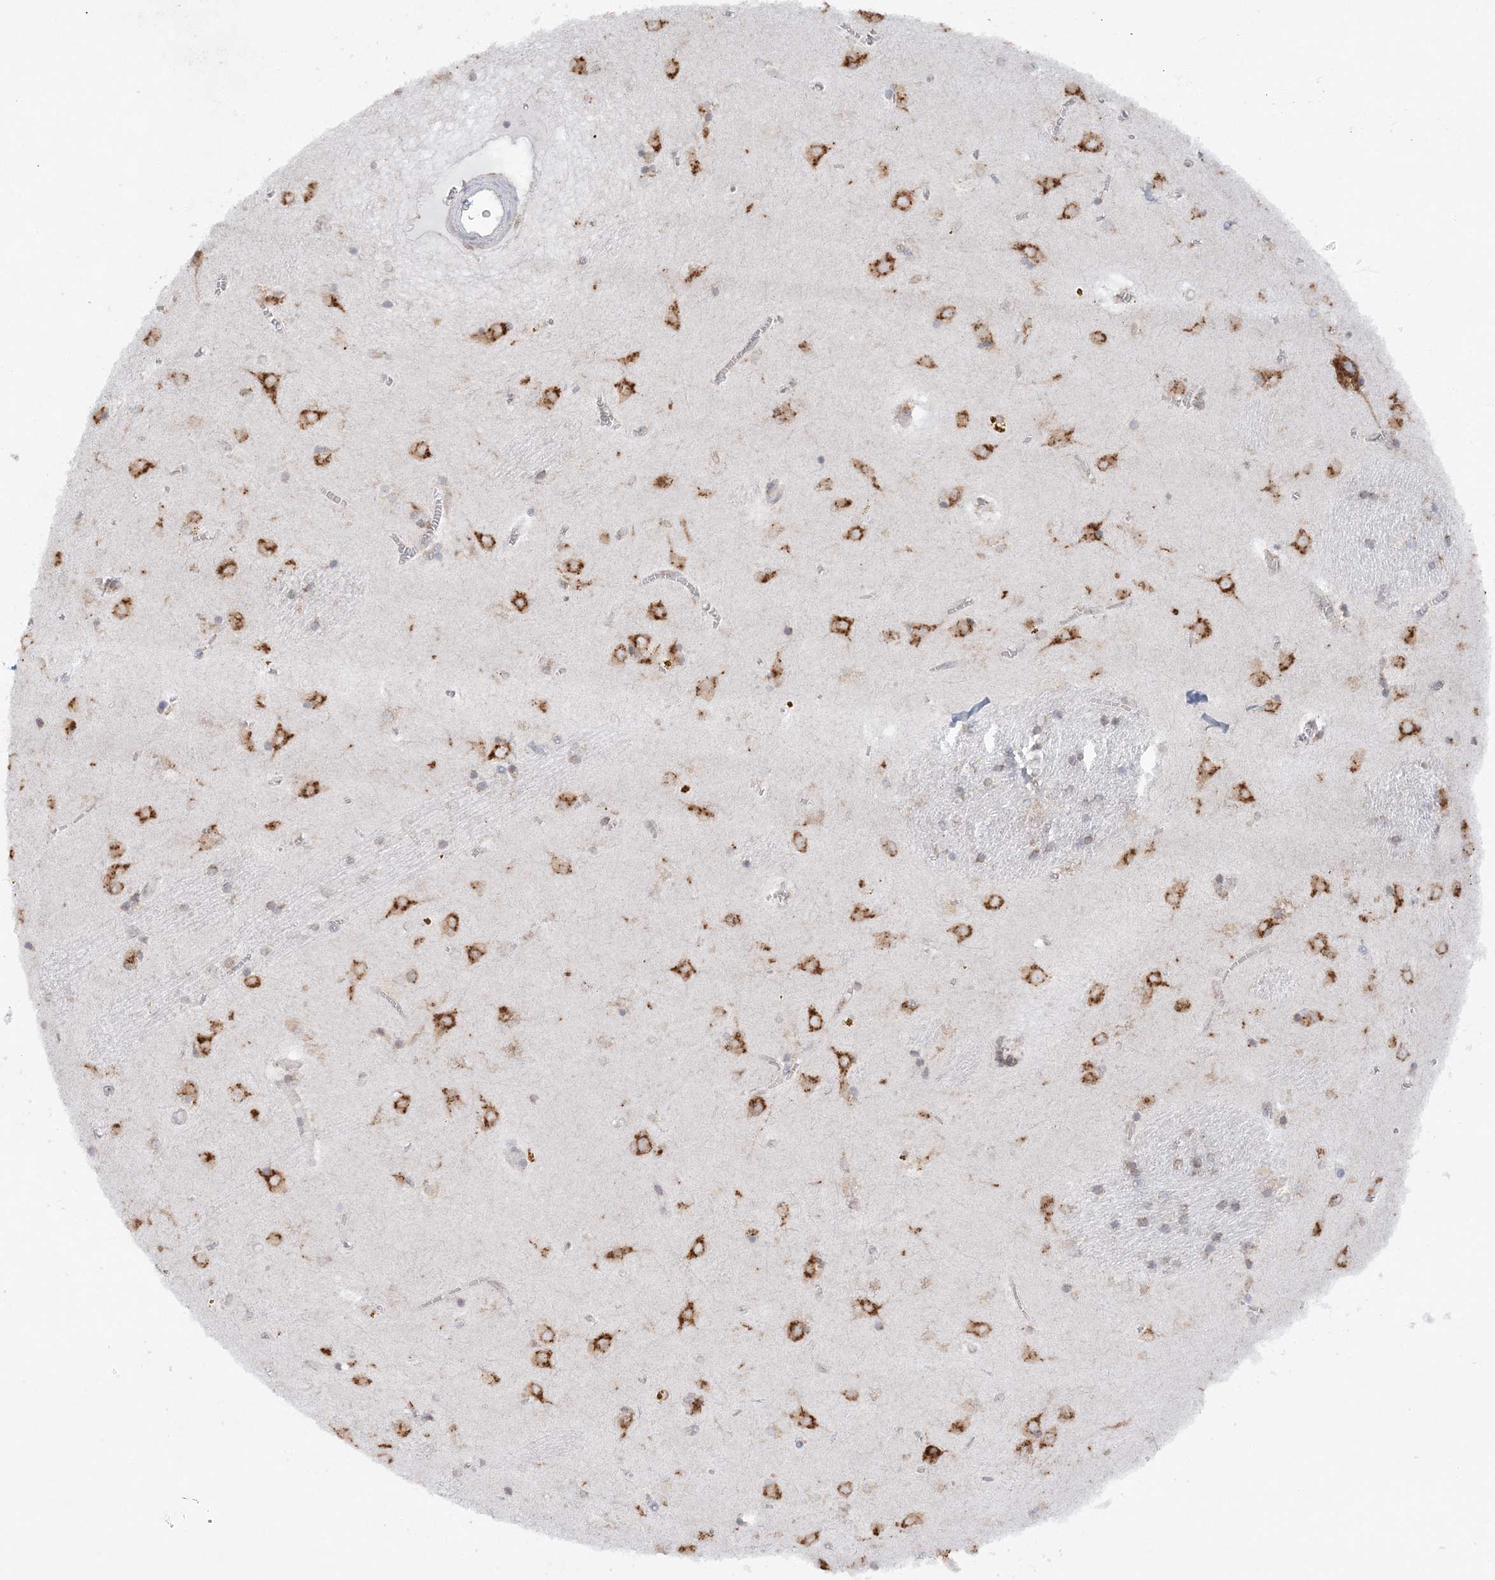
{"staining": {"intensity": "negative", "quantity": "none", "location": "none"}, "tissue": "caudate", "cell_type": "Glial cells", "image_type": "normal", "snomed": [{"axis": "morphology", "description": "Normal tissue, NOS"}, {"axis": "topography", "description": "Lateral ventricle wall"}], "caption": "Immunohistochemistry histopathology image of unremarkable caudate: human caudate stained with DAB (3,3'-diaminobenzidine) demonstrates no significant protein expression in glial cells.", "gene": "TMED10", "patient": {"sex": "male", "age": 70}}